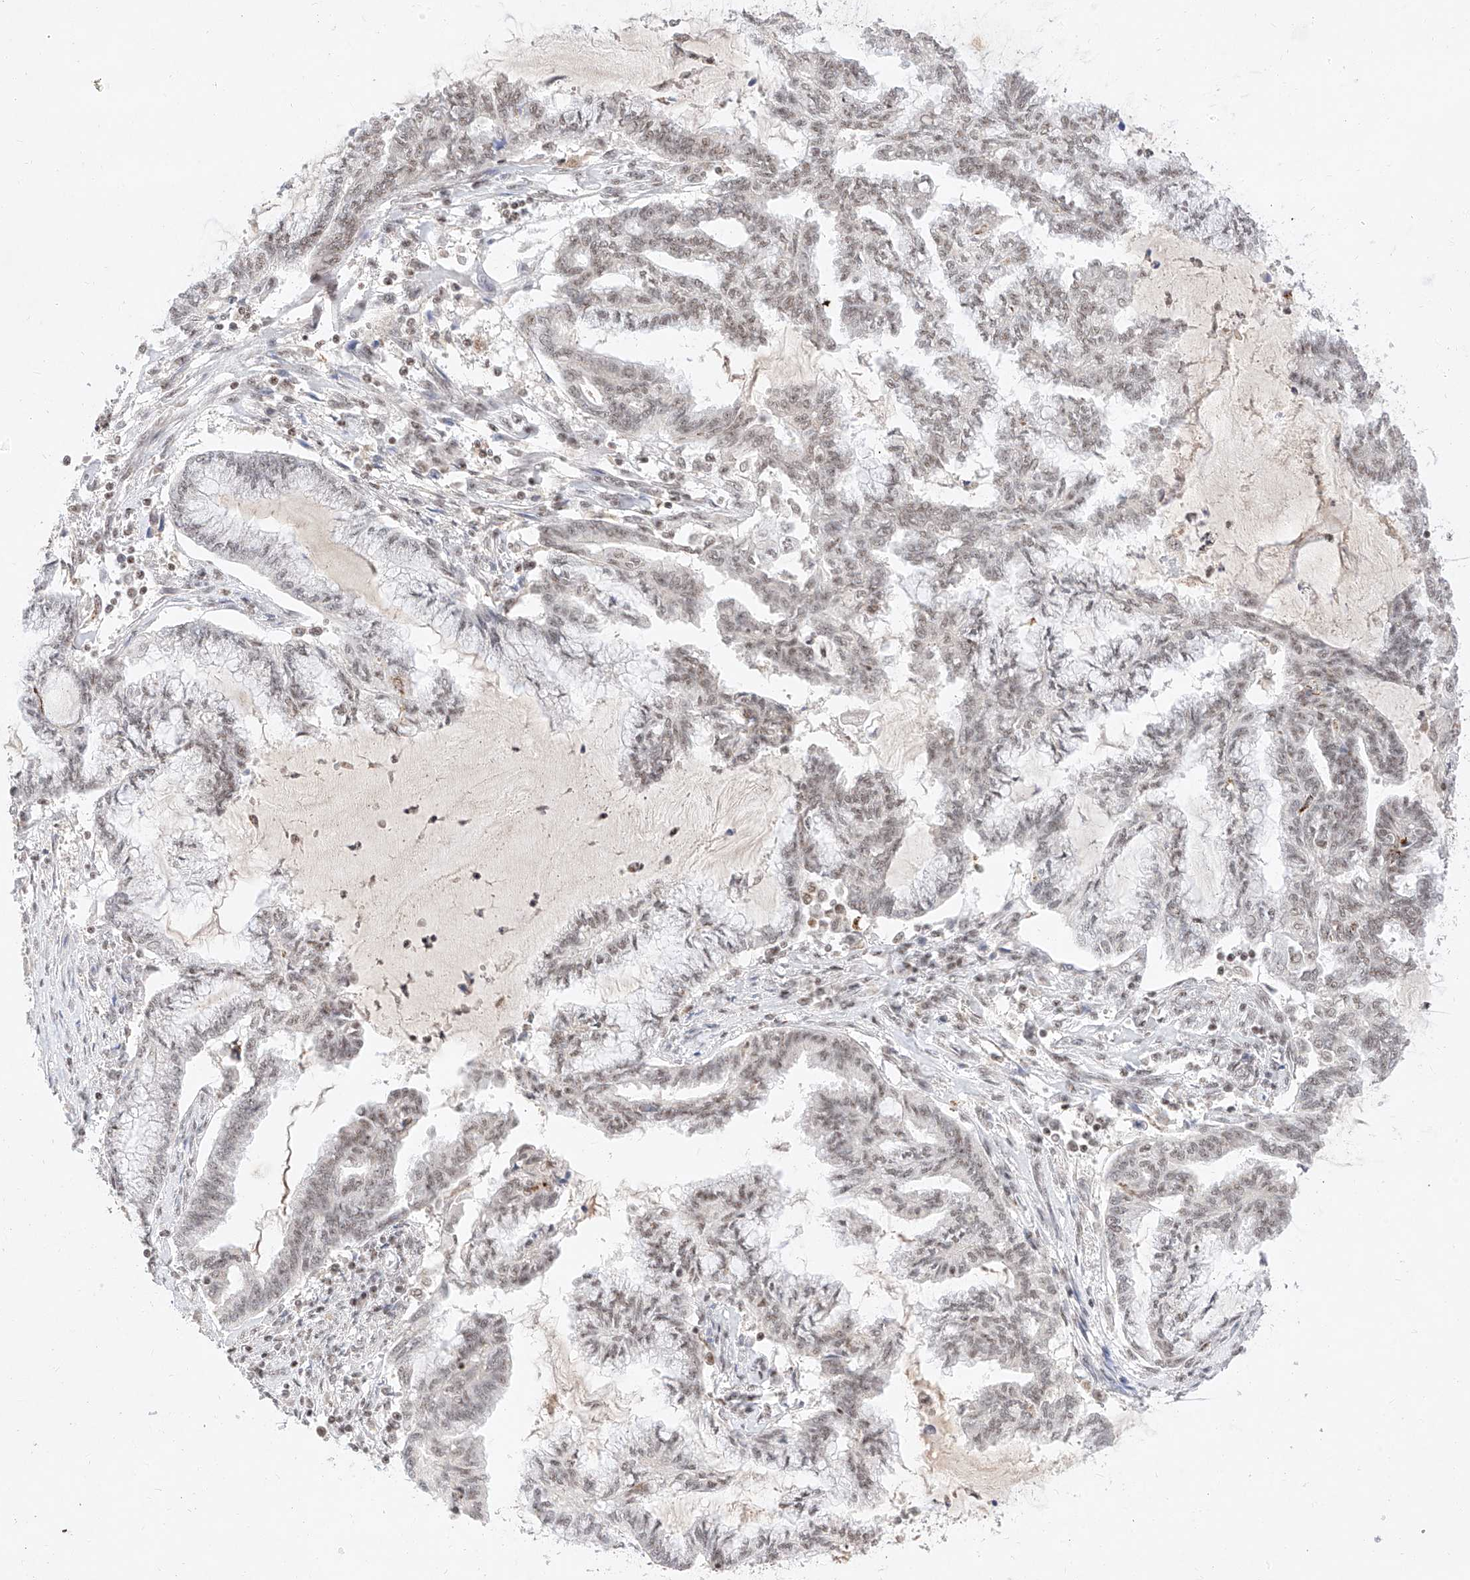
{"staining": {"intensity": "weak", "quantity": "25%-75%", "location": "nuclear"}, "tissue": "endometrial cancer", "cell_type": "Tumor cells", "image_type": "cancer", "snomed": [{"axis": "morphology", "description": "Adenocarcinoma, NOS"}, {"axis": "topography", "description": "Endometrium"}], "caption": "This photomicrograph demonstrates endometrial adenocarcinoma stained with IHC to label a protein in brown. The nuclear of tumor cells show weak positivity for the protein. Nuclei are counter-stained blue.", "gene": "NRF1", "patient": {"sex": "female", "age": 86}}